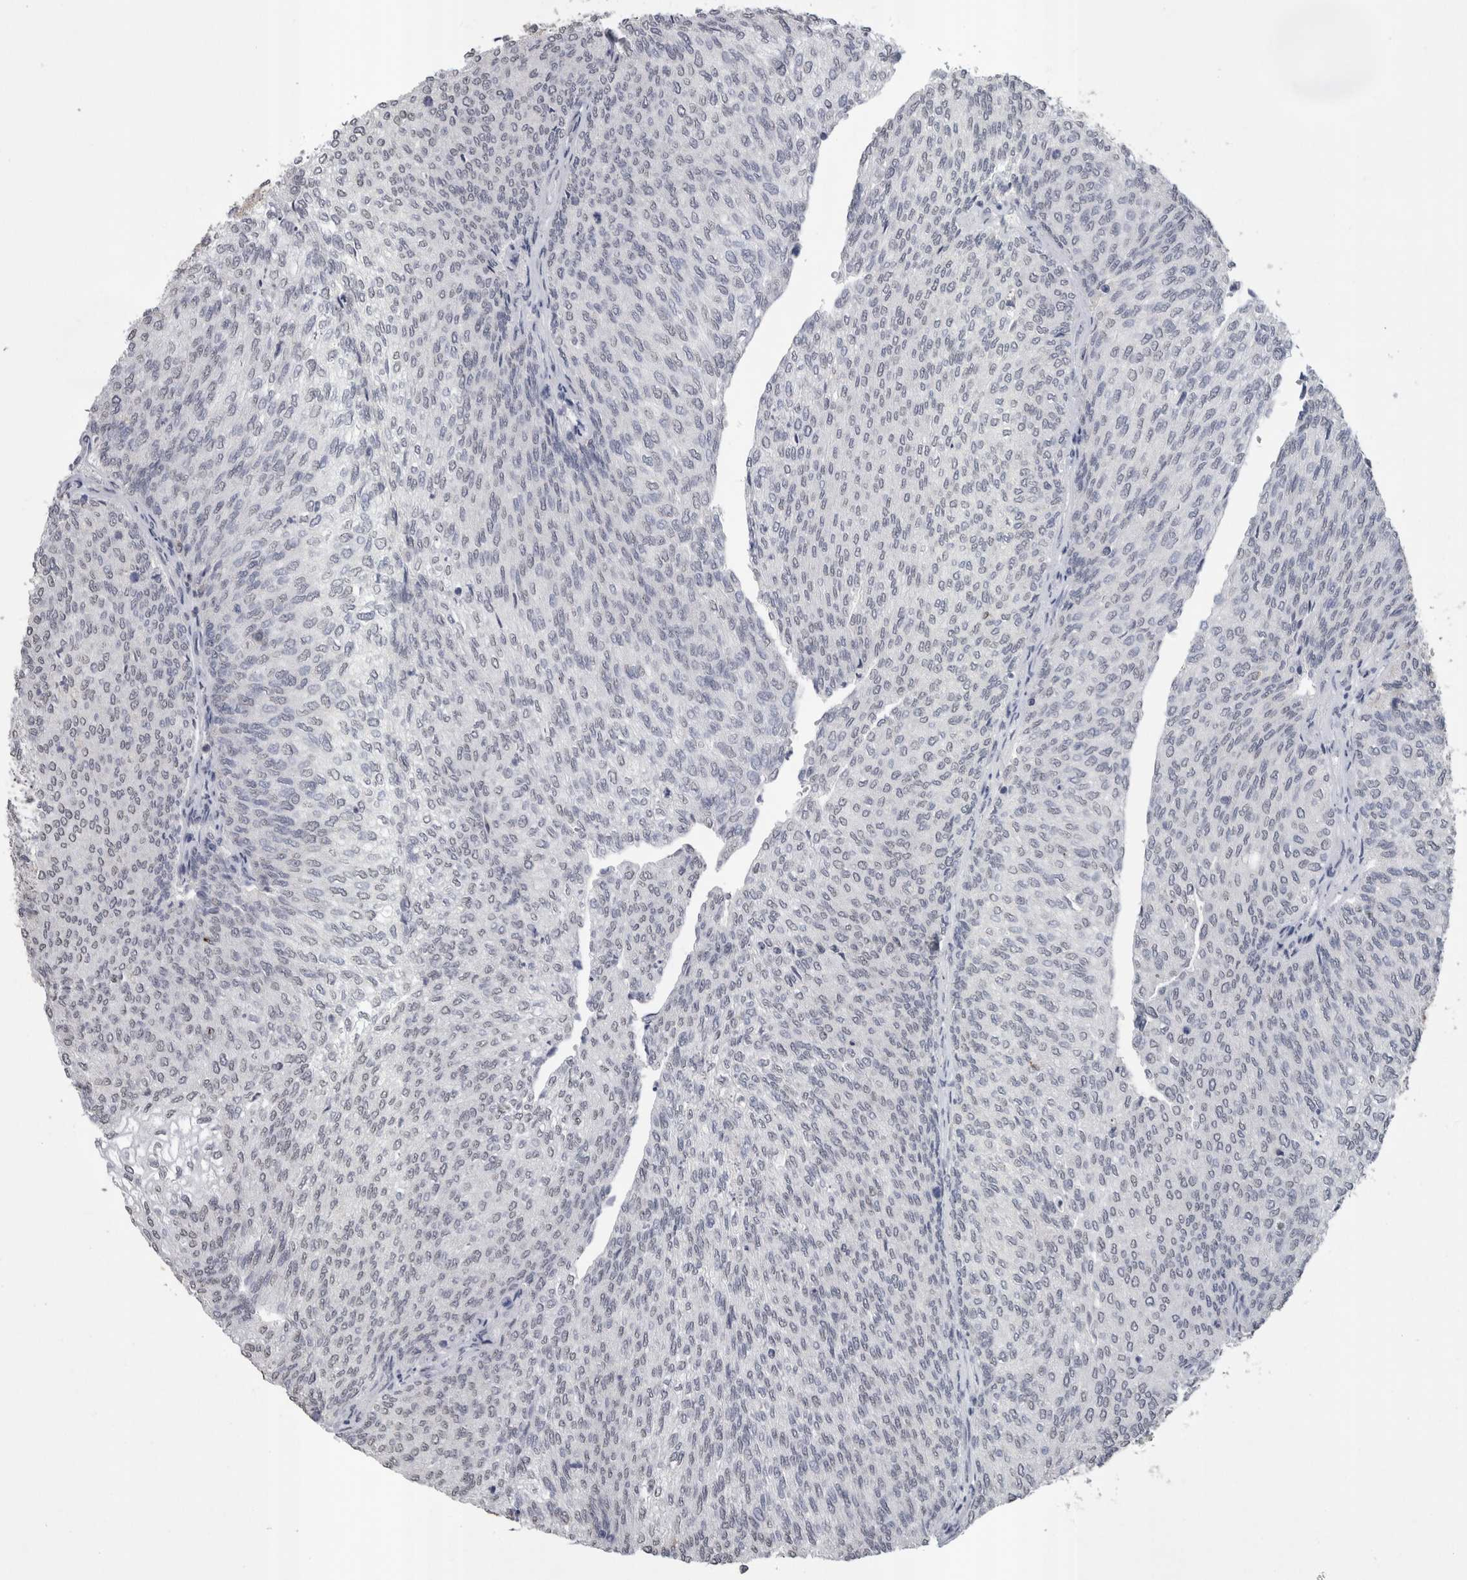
{"staining": {"intensity": "negative", "quantity": "none", "location": "none"}, "tissue": "urothelial cancer", "cell_type": "Tumor cells", "image_type": "cancer", "snomed": [{"axis": "morphology", "description": "Urothelial carcinoma, Low grade"}, {"axis": "topography", "description": "Urinary bladder"}], "caption": "Photomicrograph shows no significant protein staining in tumor cells of urothelial carcinoma (low-grade). (DAB IHC visualized using brightfield microscopy, high magnification).", "gene": "PAX5", "patient": {"sex": "female", "age": 79}}